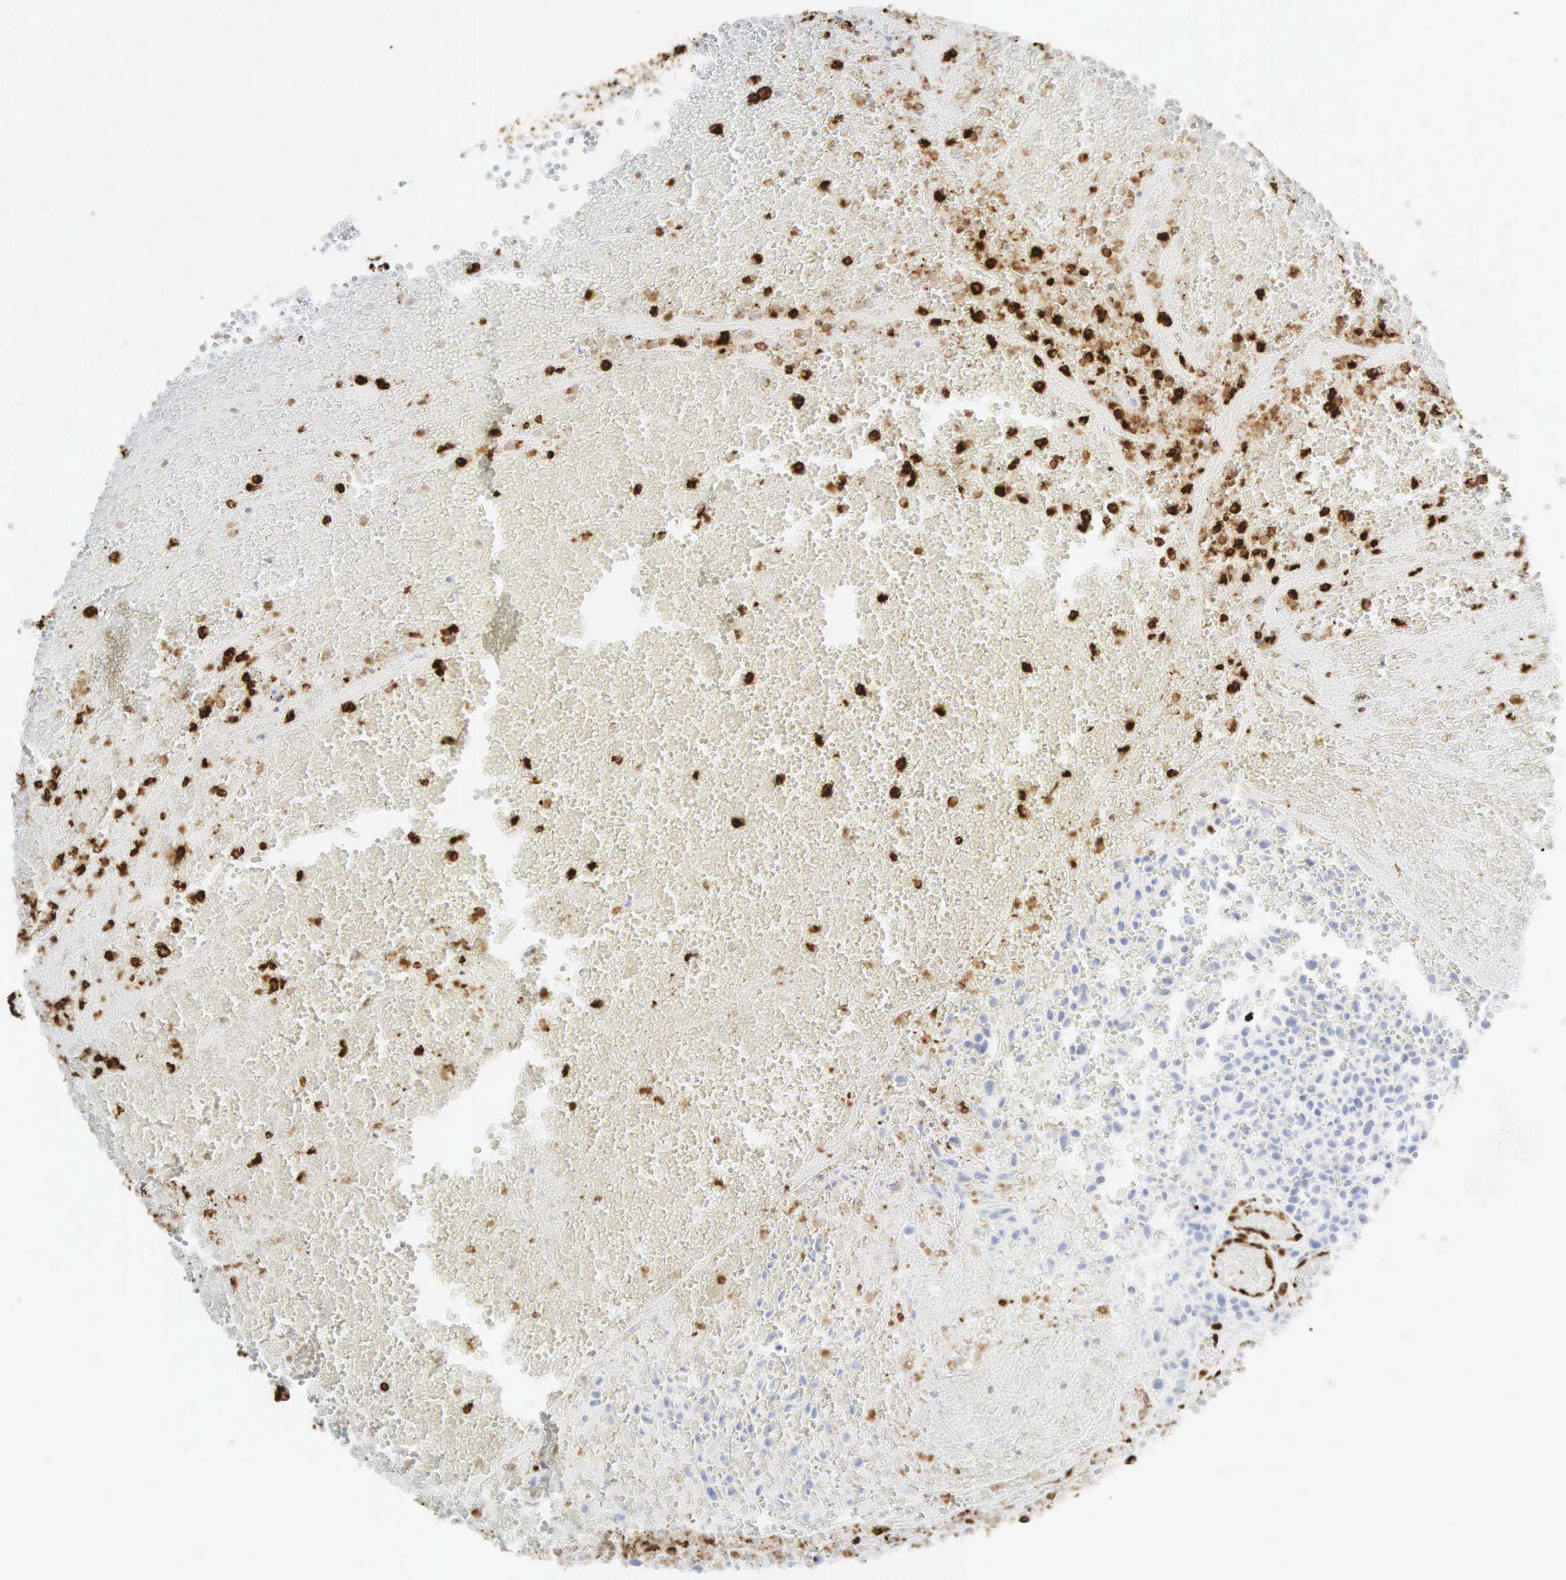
{"staining": {"intensity": "negative", "quantity": "none", "location": "none"}, "tissue": "urothelial cancer", "cell_type": "Tumor cells", "image_type": "cancer", "snomed": [{"axis": "morphology", "description": "Urothelial carcinoma, High grade"}, {"axis": "topography", "description": "Urinary bladder"}], "caption": "Immunohistochemistry (IHC) of human urothelial cancer reveals no positivity in tumor cells.", "gene": "VIM", "patient": {"sex": "male", "age": 66}}